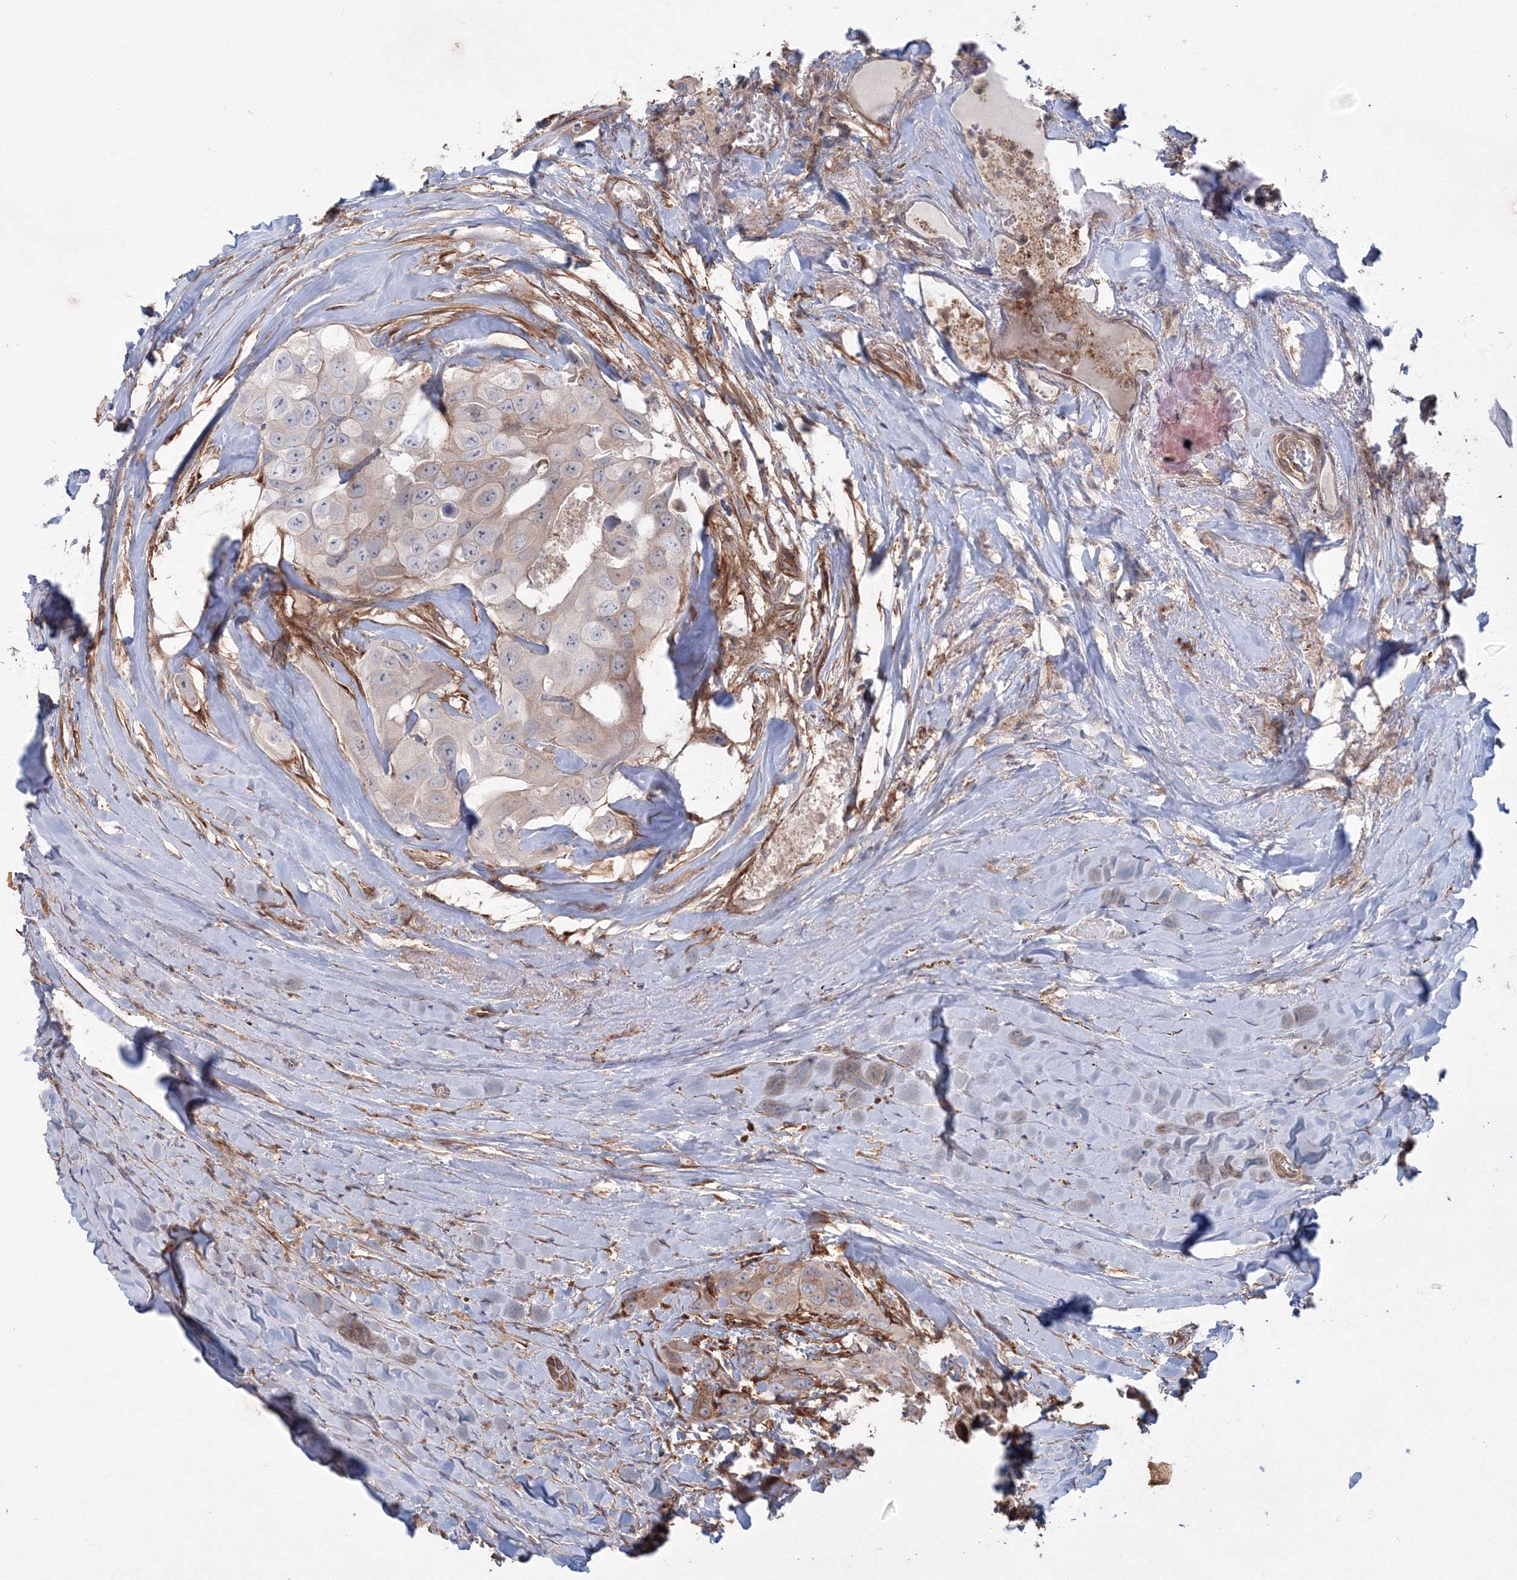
{"staining": {"intensity": "negative", "quantity": "none", "location": "none"}, "tissue": "head and neck cancer", "cell_type": "Tumor cells", "image_type": "cancer", "snomed": [{"axis": "morphology", "description": "Adenocarcinoma, NOS"}, {"axis": "morphology", "description": "Adenocarcinoma, metastatic, NOS"}, {"axis": "topography", "description": "Head-Neck"}], "caption": "The immunohistochemistry photomicrograph has no significant positivity in tumor cells of head and neck cancer (metastatic adenocarcinoma) tissue.", "gene": "SH3PXD2A", "patient": {"sex": "male", "age": 75}}